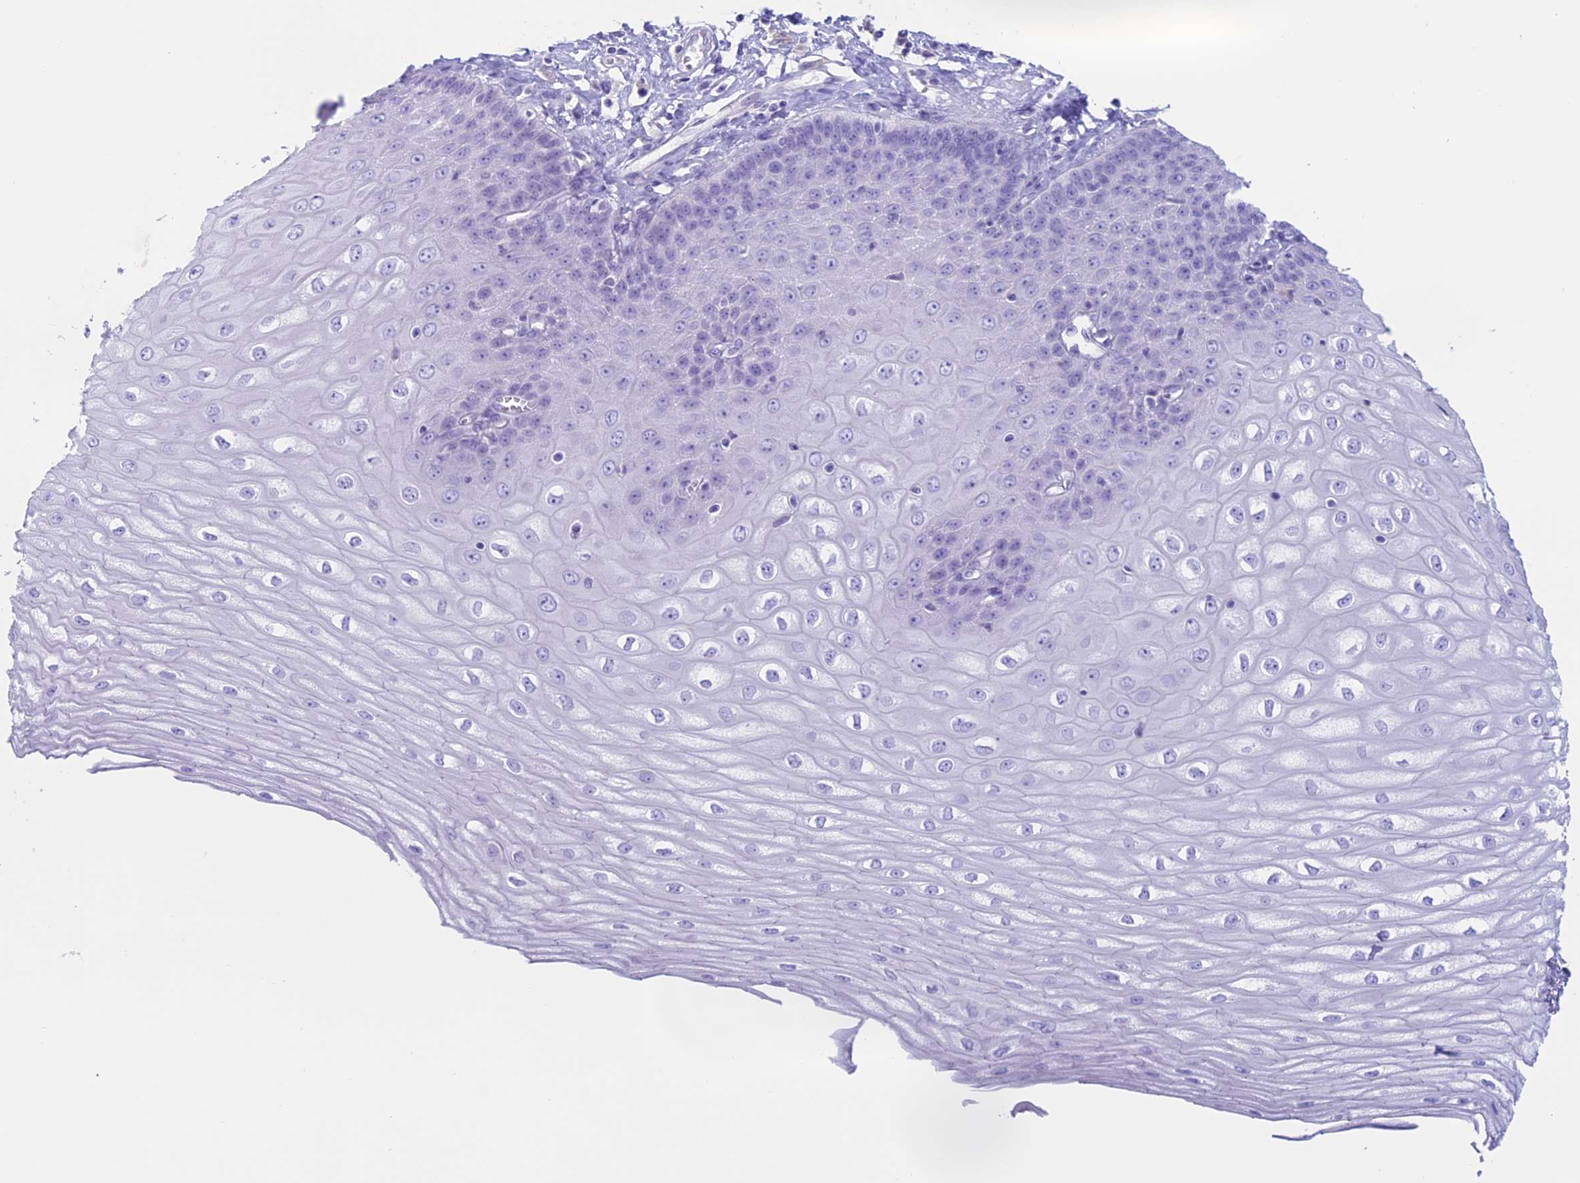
{"staining": {"intensity": "negative", "quantity": "none", "location": "none"}, "tissue": "esophagus", "cell_type": "Squamous epithelial cells", "image_type": "normal", "snomed": [{"axis": "morphology", "description": "Normal tissue, NOS"}, {"axis": "topography", "description": "Esophagus"}], "caption": "Photomicrograph shows no significant protein staining in squamous epithelial cells of unremarkable esophagus.", "gene": "RP1", "patient": {"sex": "male", "age": 60}}